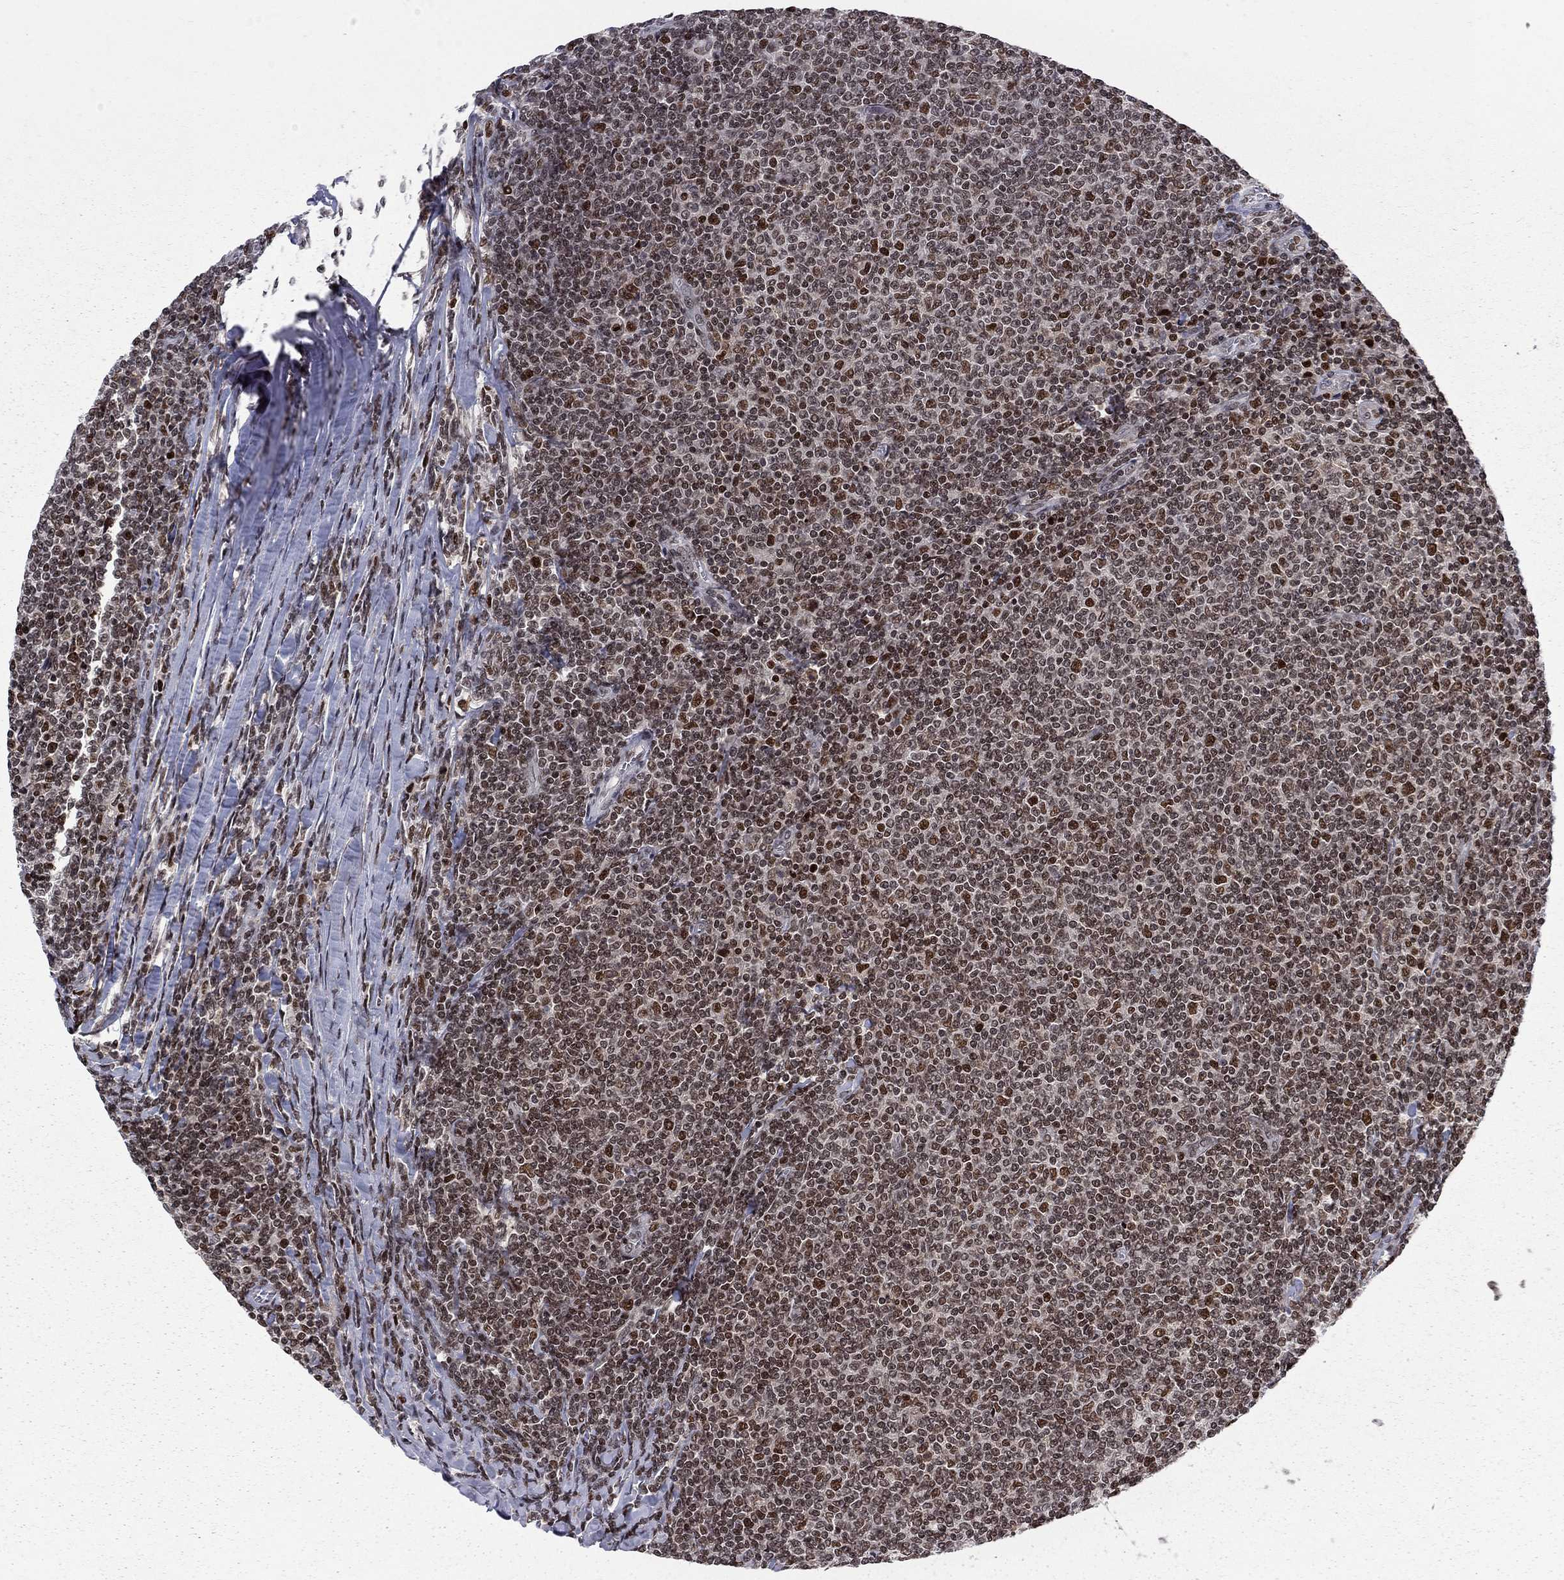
{"staining": {"intensity": "strong", "quantity": ">75%", "location": "nuclear"}, "tissue": "lymphoma", "cell_type": "Tumor cells", "image_type": "cancer", "snomed": [{"axis": "morphology", "description": "Malignant lymphoma, non-Hodgkin's type, Low grade"}, {"axis": "topography", "description": "Lymph node"}], "caption": "Protein staining of lymphoma tissue exhibits strong nuclear positivity in approximately >75% of tumor cells. The staining is performed using DAB brown chromogen to label protein expression. The nuclei are counter-stained blue using hematoxylin.", "gene": "RNASEH2C", "patient": {"sex": "male", "age": 52}}